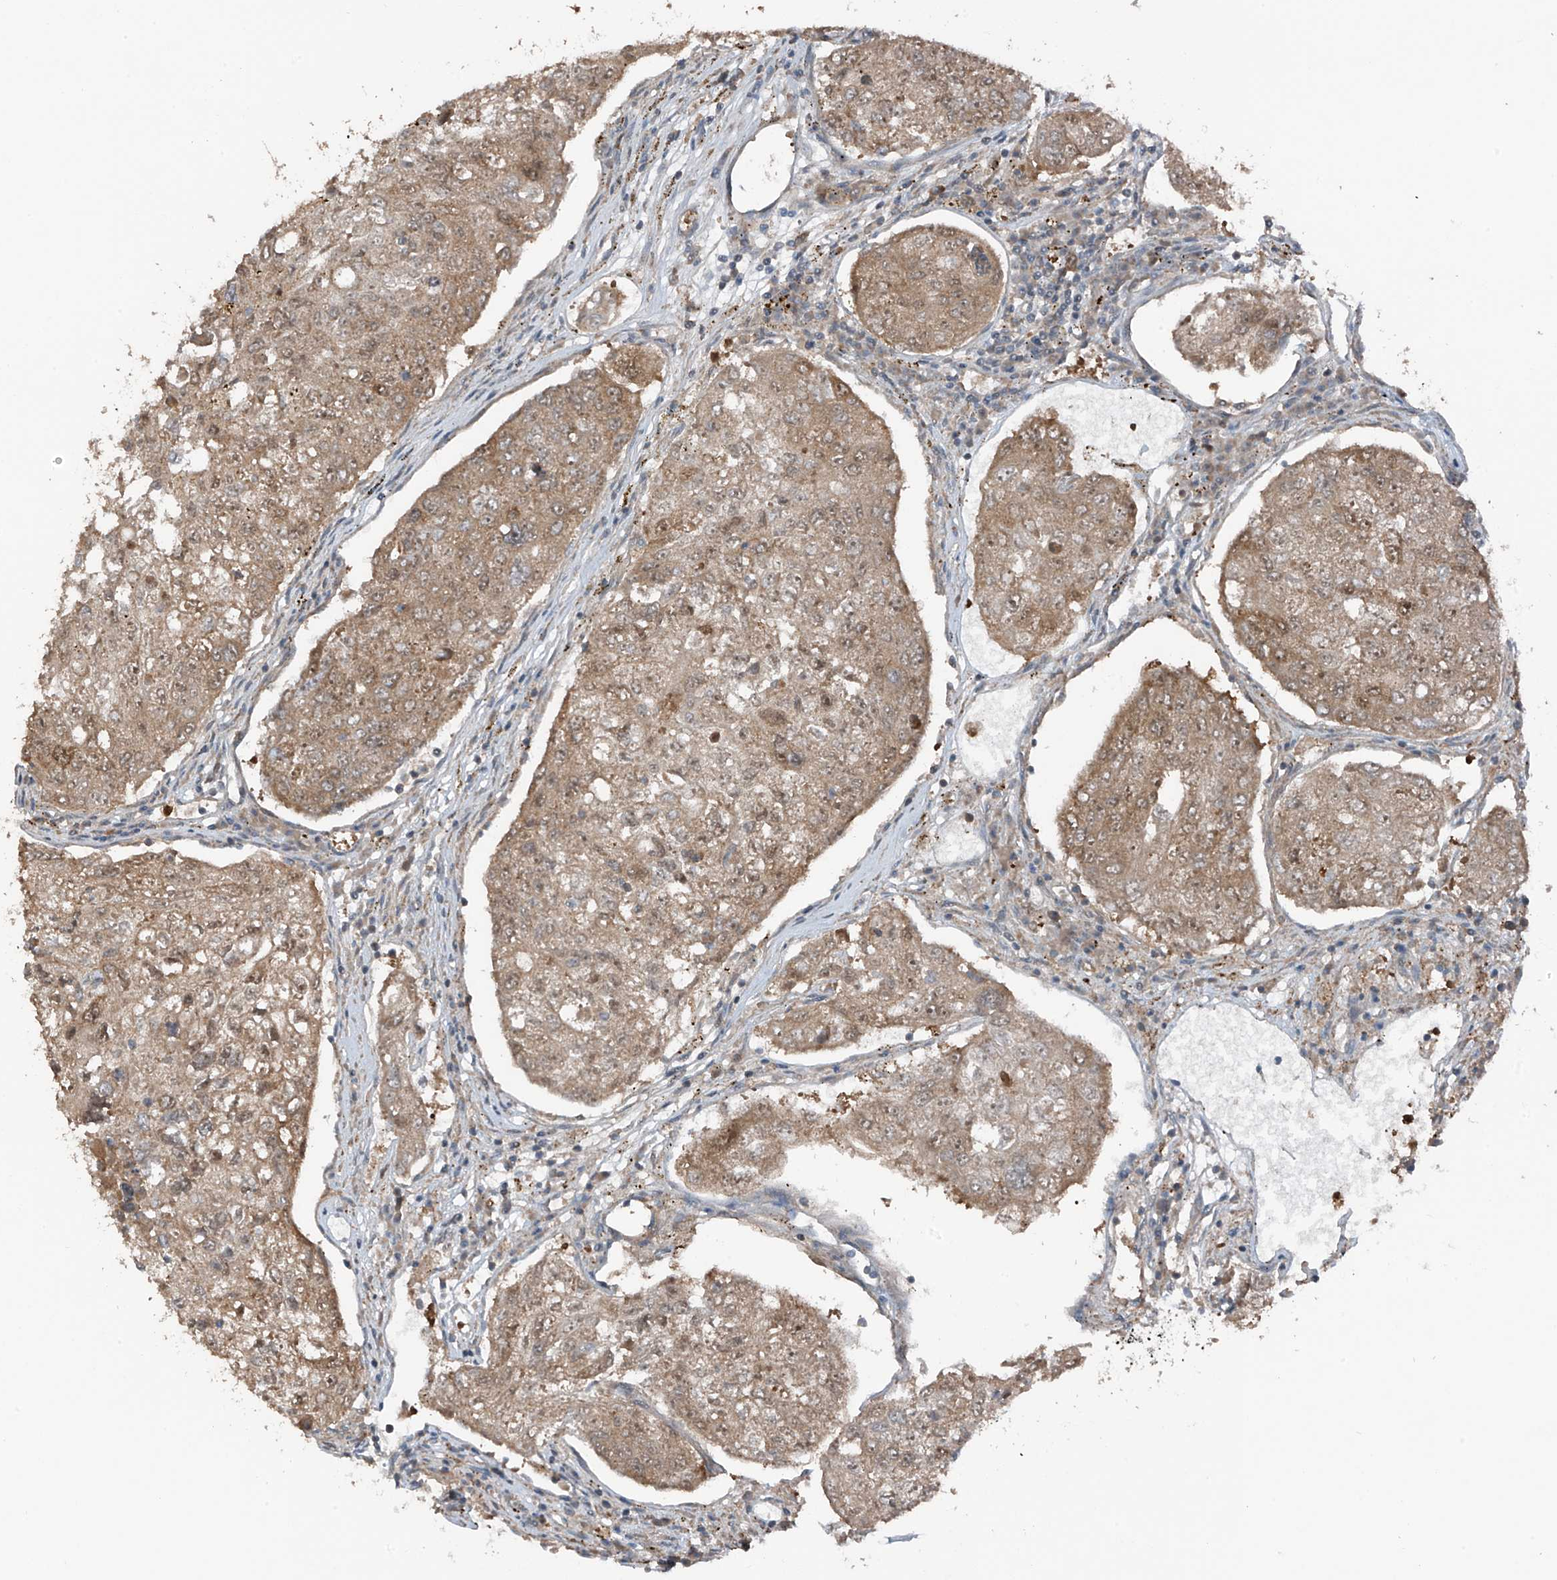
{"staining": {"intensity": "moderate", "quantity": ">75%", "location": "cytoplasmic/membranous,nuclear"}, "tissue": "urothelial cancer", "cell_type": "Tumor cells", "image_type": "cancer", "snomed": [{"axis": "morphology", "description": "Urothelial carcinoma, High grade"}, {"axis": "topography", "description": "Lymph node"}, {"axis": "topography", "description": "Urinary bladder"}], "caption": "Immunohistochemistry (IHC) (DAB (3,3'-diaminobenzidine)) staining of high-grade urothelial carcinoma exhibits moderate cytoplasmic/membranous and nuclear protein positivity in about >75% of tumor cells.", "gene": "TXNDC9", "patient": {"sex": "male", "age": 51}}